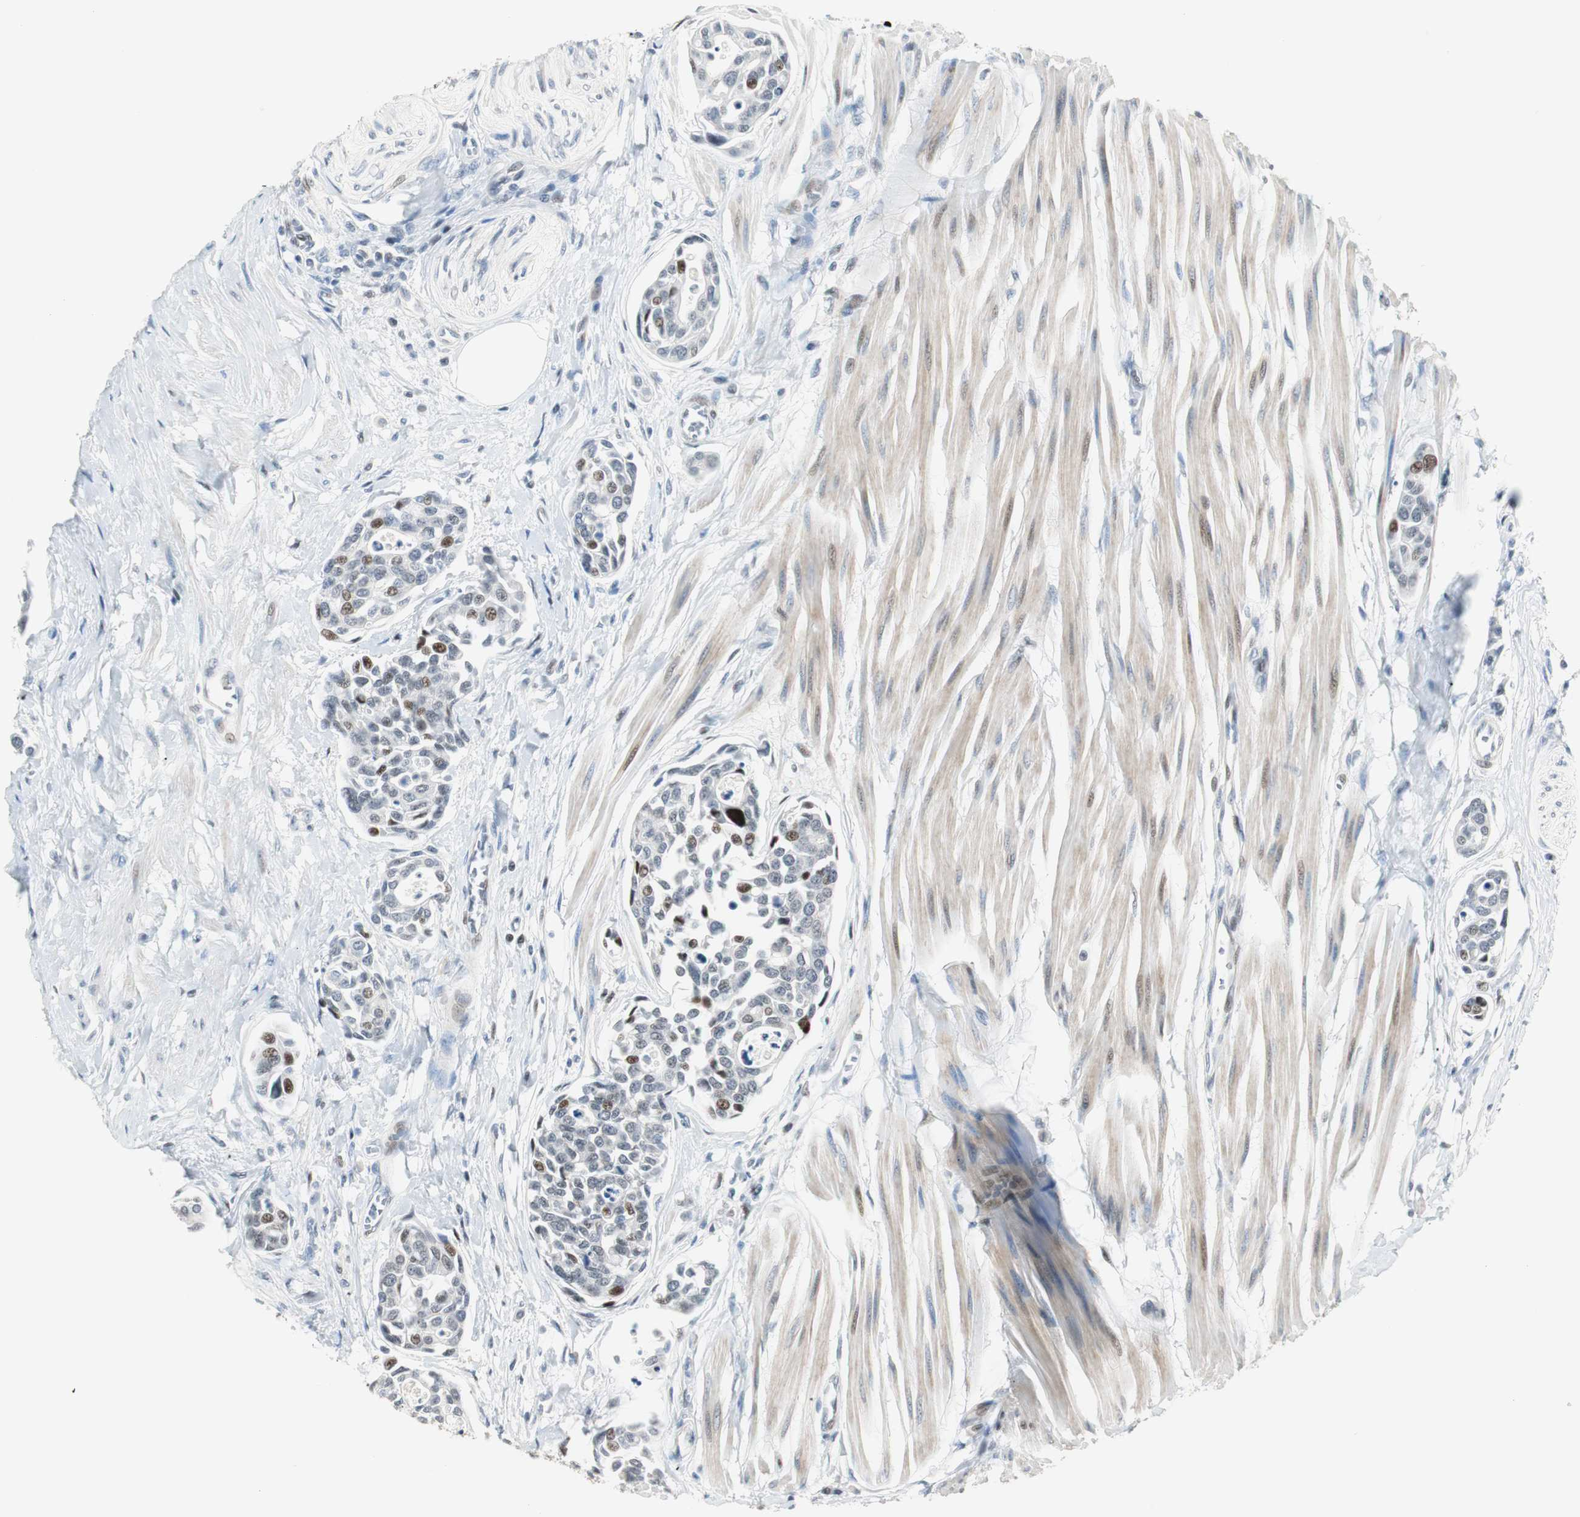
{"staining": {"intensity": "moderate", "quantity": "<25%", "location": "nuclear"}, "tissue": "urothelial cancer", "cell_type": "Tumor cells", "image_type": "cancer", "snomed": [{"axis": "morphology", "description": "Urothelial carcinoma, High grade"}, {"axis": "topography", "description": "Urinary bladder"}], "caption": "Protein expression analysis of high-grade urothelial carcinoma displays moderate nuclear expression in approximately <25% of tumor cells.", "gene": "RAD1", "patient": {"sex": "male", "age": 78}}